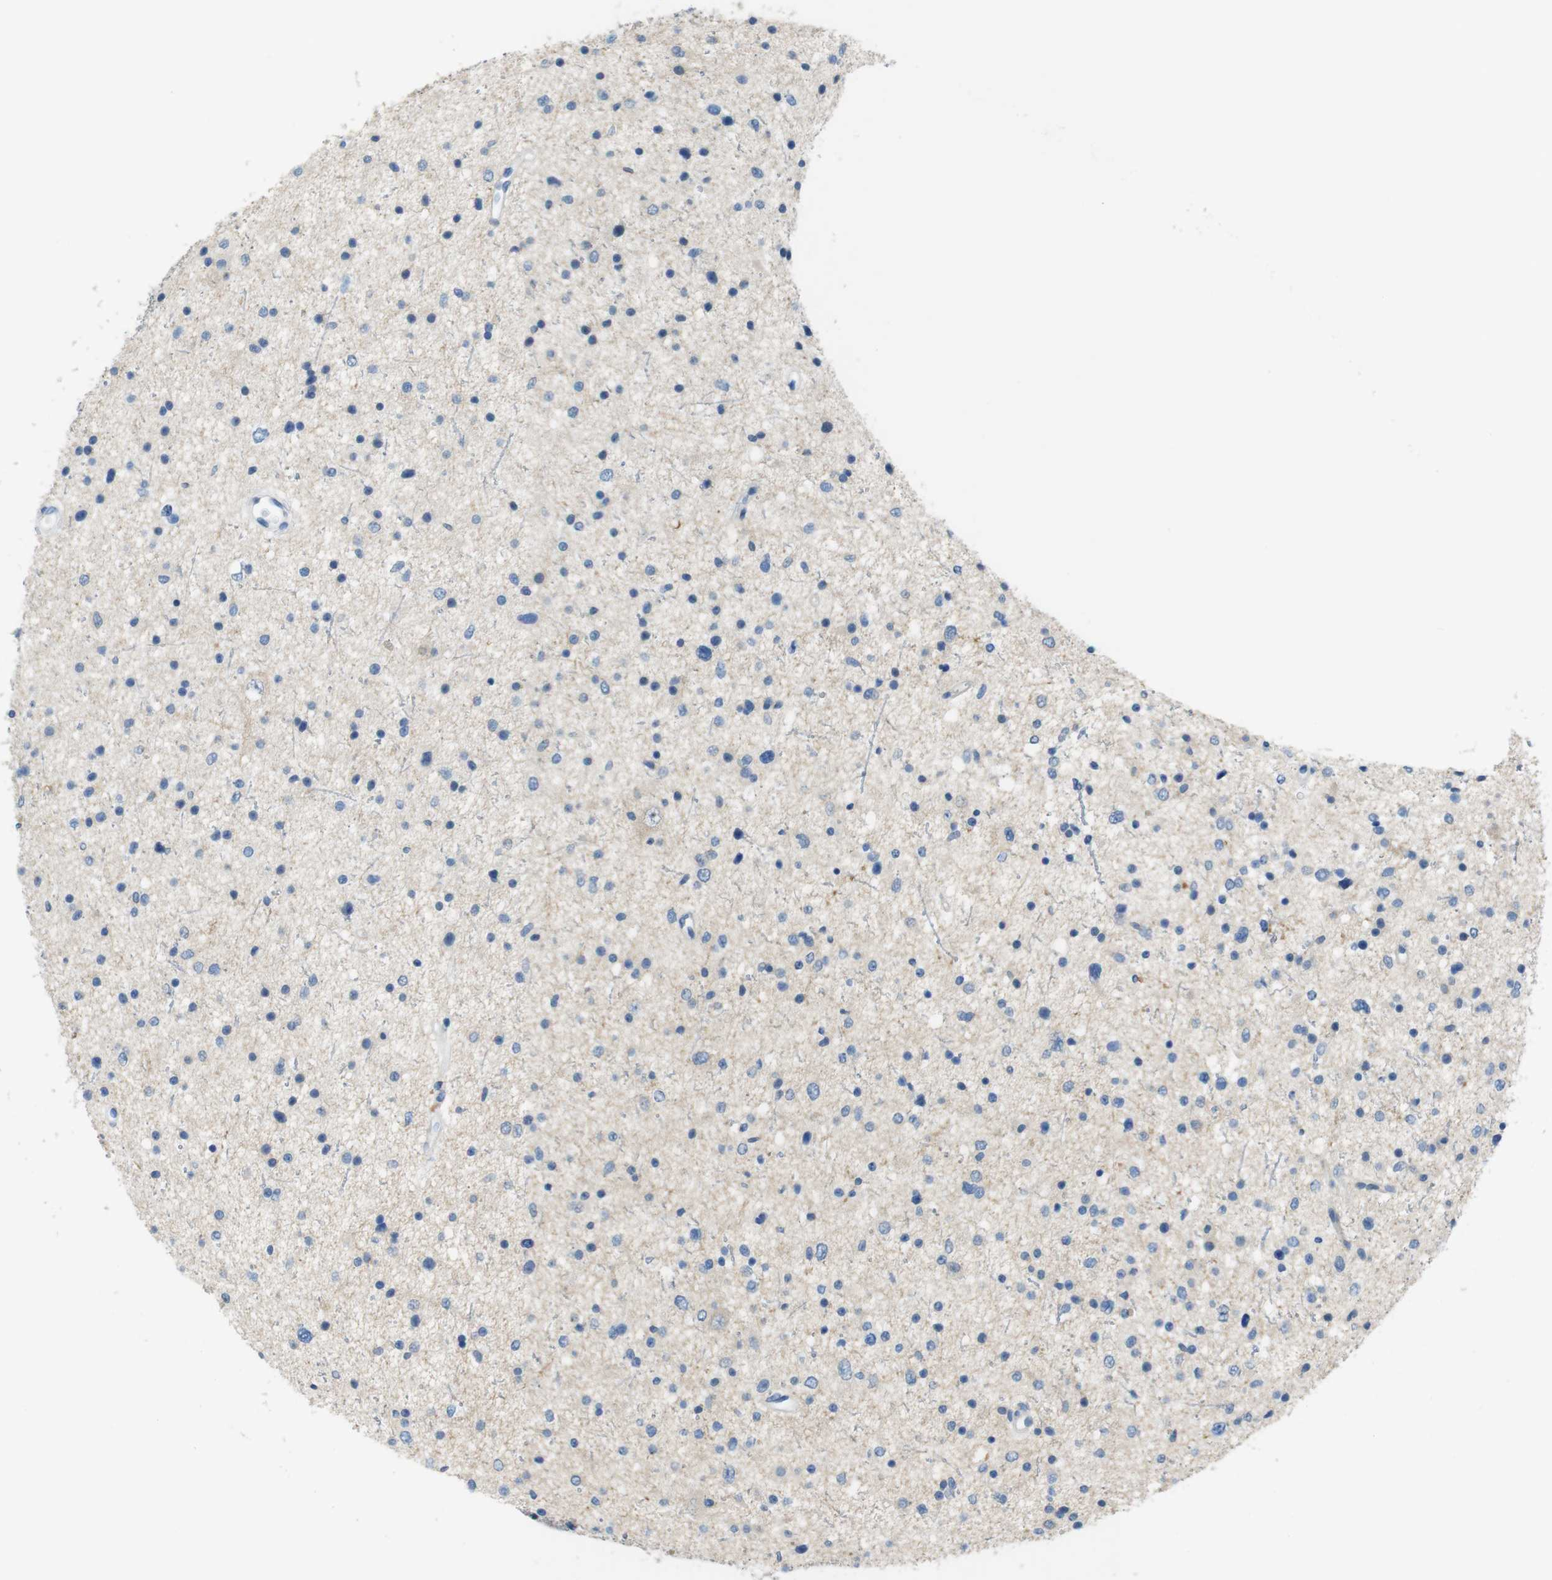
{"staining": {"intensity": "negative", "quantity": "none", "location": "none"}, "tissue": "glioma", "cell_type": "Tumor cells", "image_type": "cancer", "snomed": [{"axis": "morphology", "description": "Glioma, malignant, Low grade"}, {"axis": "topography", "description": "Brain"}], "caption": "Glioma was stained to show a protein in brown. There is no significant positivity in tumor cells. (IHC, brightfield microscopy, high magnification).", "gene": "TJP3", "patient": {"sex": "female", "age": 37}}